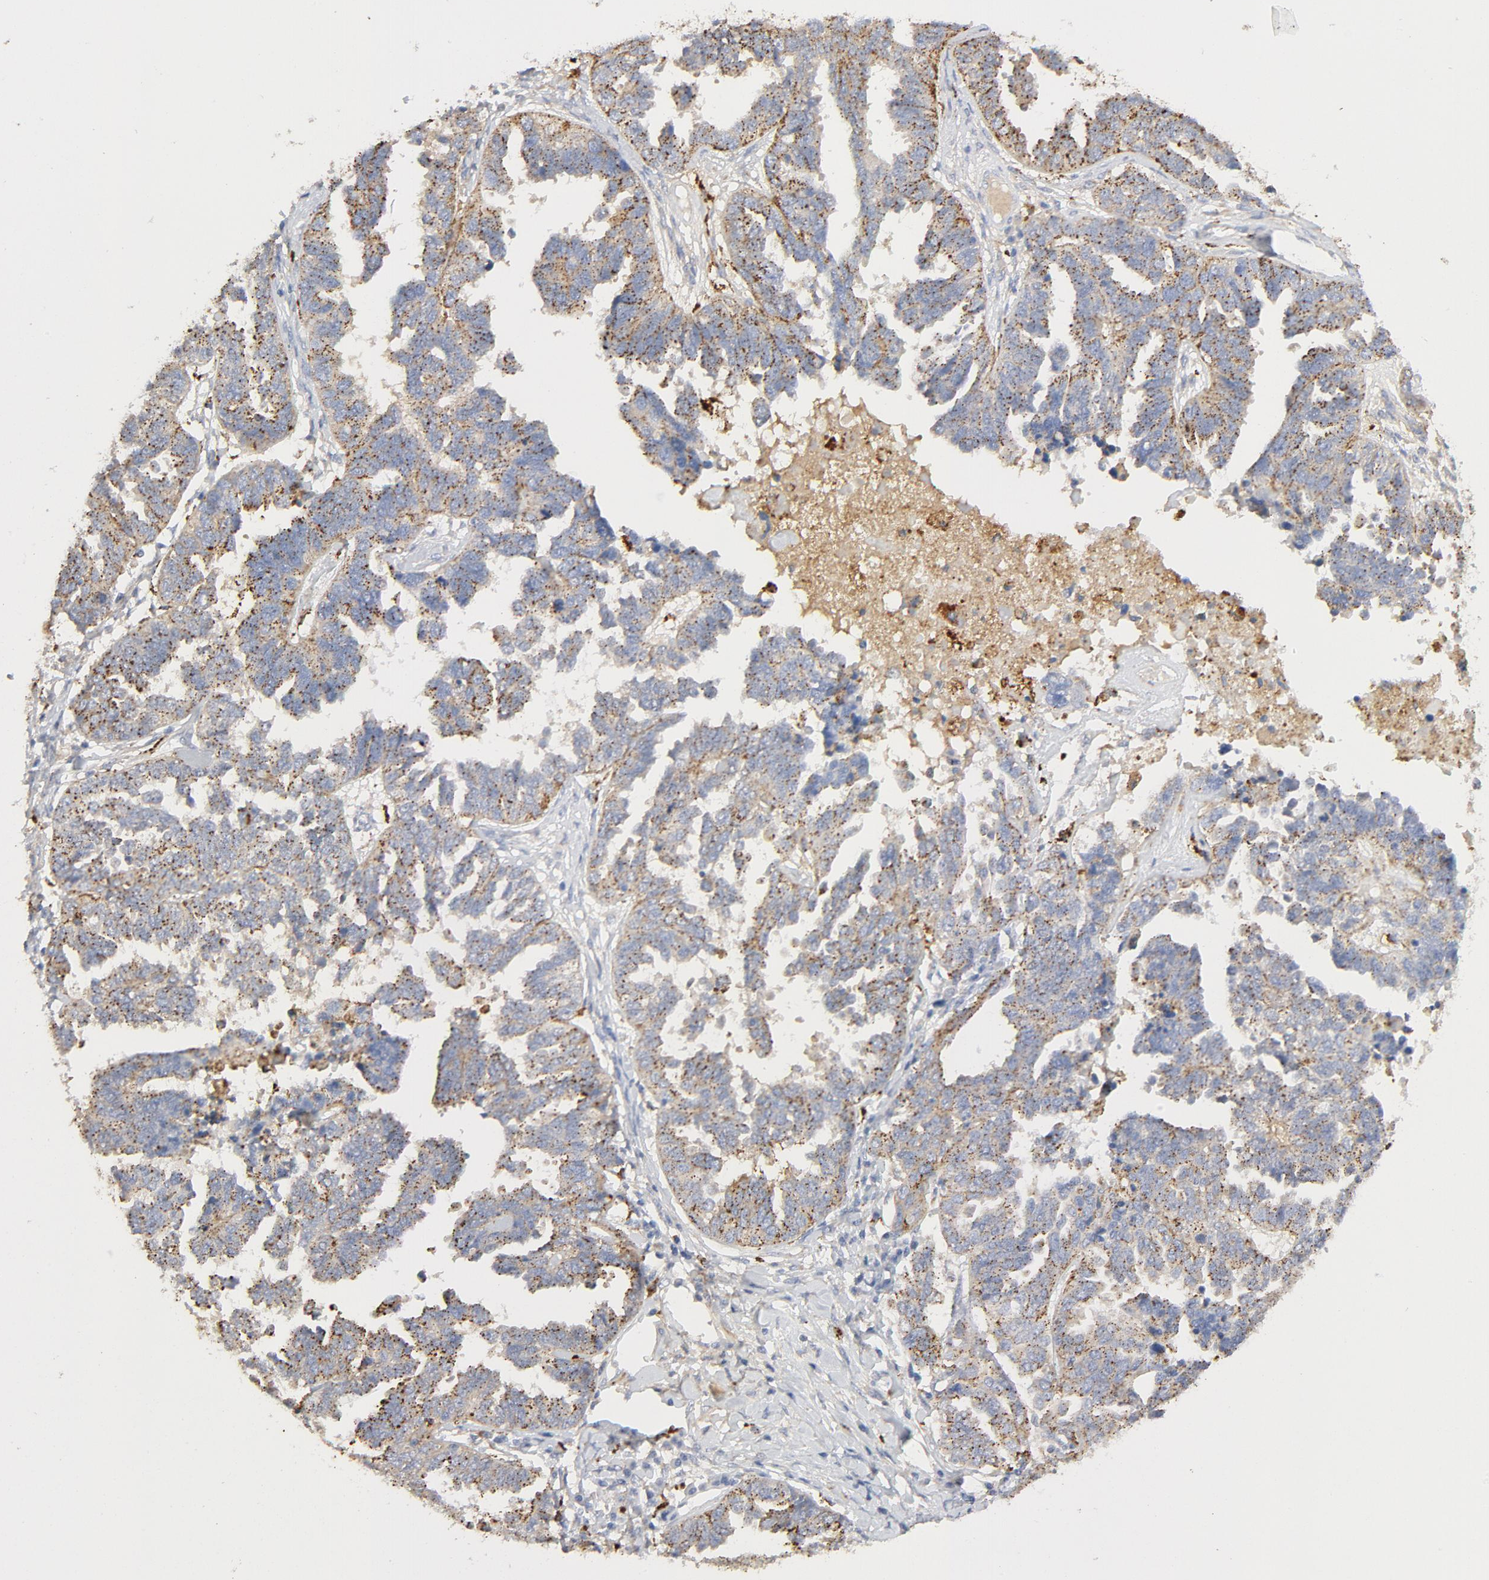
{"staining": {"intensity": "moderate", "quantity": ">75%", "location": "cytoplasmic/membranous"}, "tissue": "ovarian cancer", "cell_type": "Tumor cells", "image_type": "cancer", "snomed": [{"axis": "morphology", "description": "Cystadenocarcinoma, serous, NOS"}, {"axis": "topography", "description": "Ovary"}], "caption": "This is an image of immunohistochemistry staining of serous cystadenocarcinoma (ovarian), which shows moderate positivity in the cytoplasmic/membranous of tumor cells.", "gene": "MAGEB17", "patient": {"sex": "female", "age": 82}}